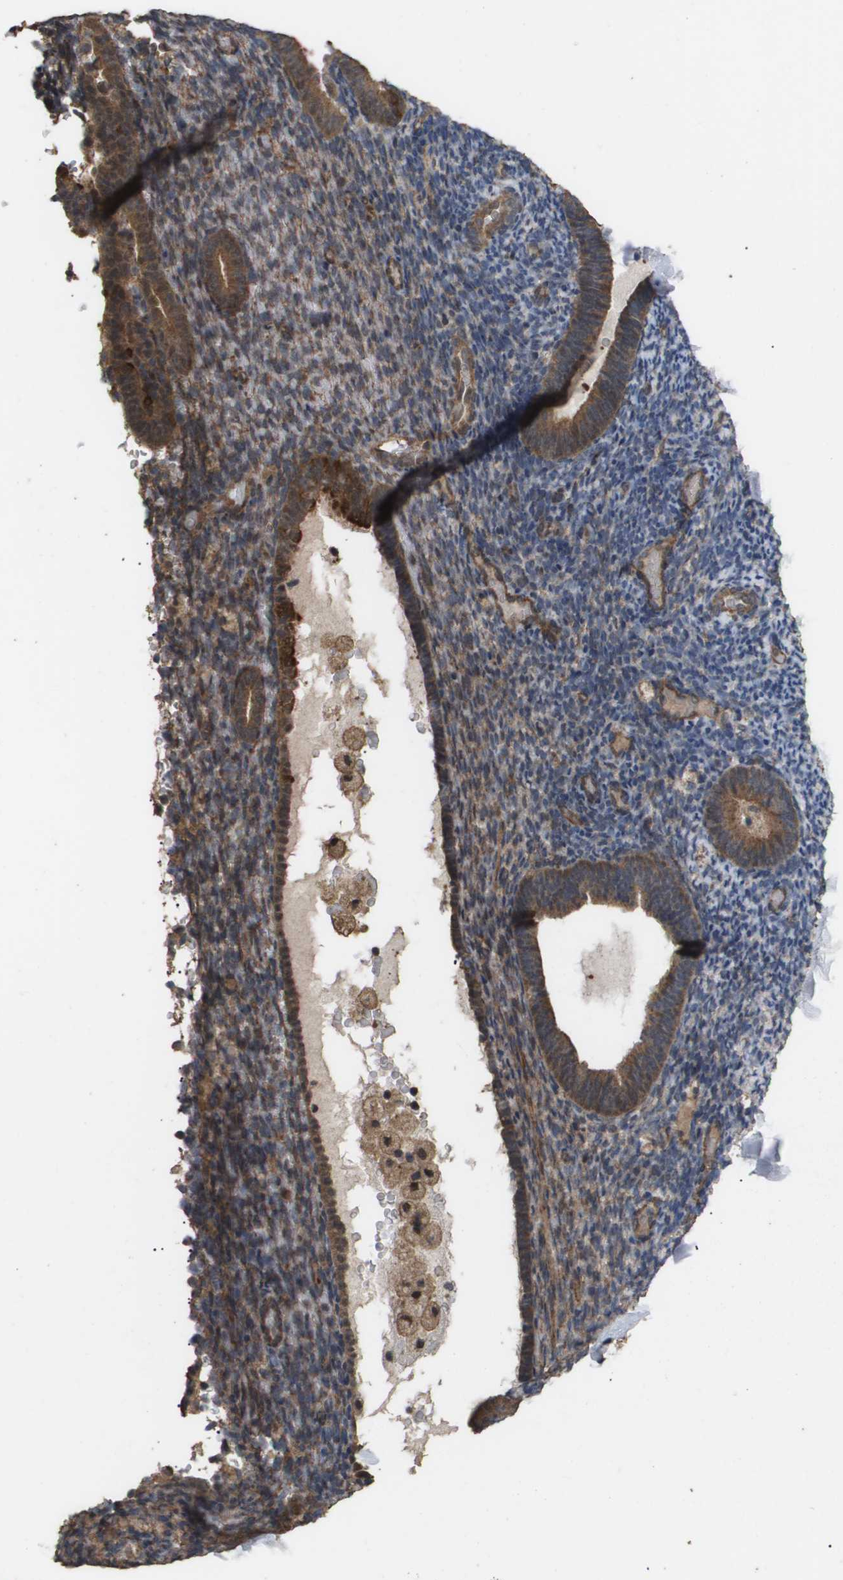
{"staining": {"intensity": "moderate", "quantity": "25%-75%", "location": "cytoplasmic/membranous"}, "tissue": "endometrium", "cell_type": "Cells in endometrial stroma", "image_type": "normal", "snomed": [{"axis": "morphology", "description": "Normal tissue, NOS"}, {"axis": "topography", "description": "Endometrium"}], "caption": "The histopathology image displays immunohistochemical staining of unremarkable endometrium. There is moderate cytoplasmic/membranous expression is present in about 25%-75% of cells in endometrial stroma.", "gene": "CUL5", "patient": {"sex": "female", "age": 51}}